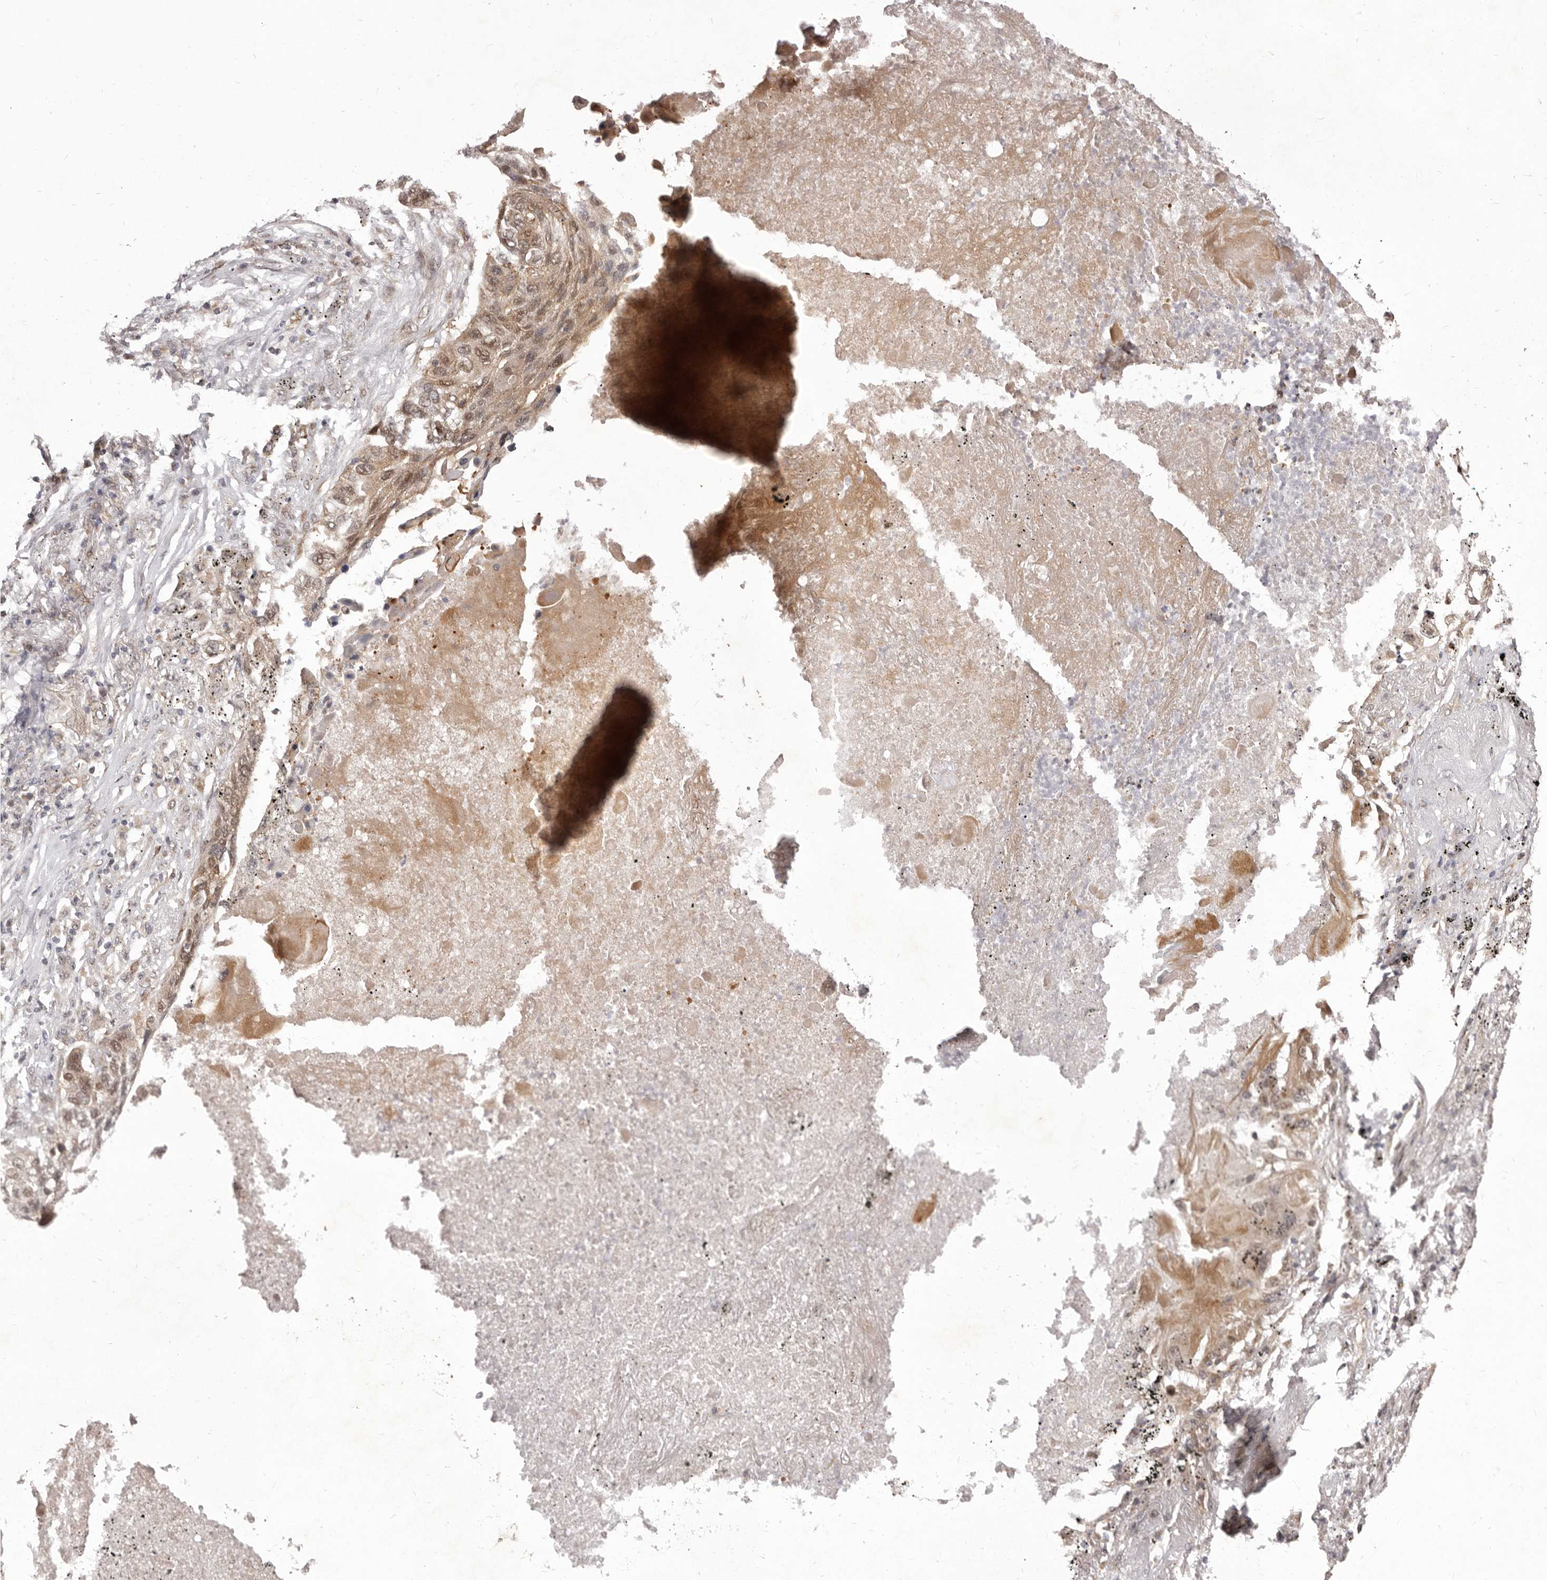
{"staining": {"intensity": "weak", "quantity": ">75%", "location": "cytoplasmic/membranous,nuclear"}, "tissue": "lung cancer", "cell_type": "Tumor cells", "image_type": "cancer", "snomed": [{"axis": "morphology", "description": "Squamous cell carcinoma, NOS"}, {"axis": "topography", "description": "Lung"}], "caption": "A brown stain labels weak cytoplasmic/membranous and nuclear expression of a protein in lung squamous cell carcinoma tumor cells. The staining is performed using DAB (3,3'-diaminobenzidine) brown chromogen to label protein expression. The nuclei are counter-stained blue using hematoxylin.", "gene": "GLRX3", "patient": {"sex": "female", "age": 63}}